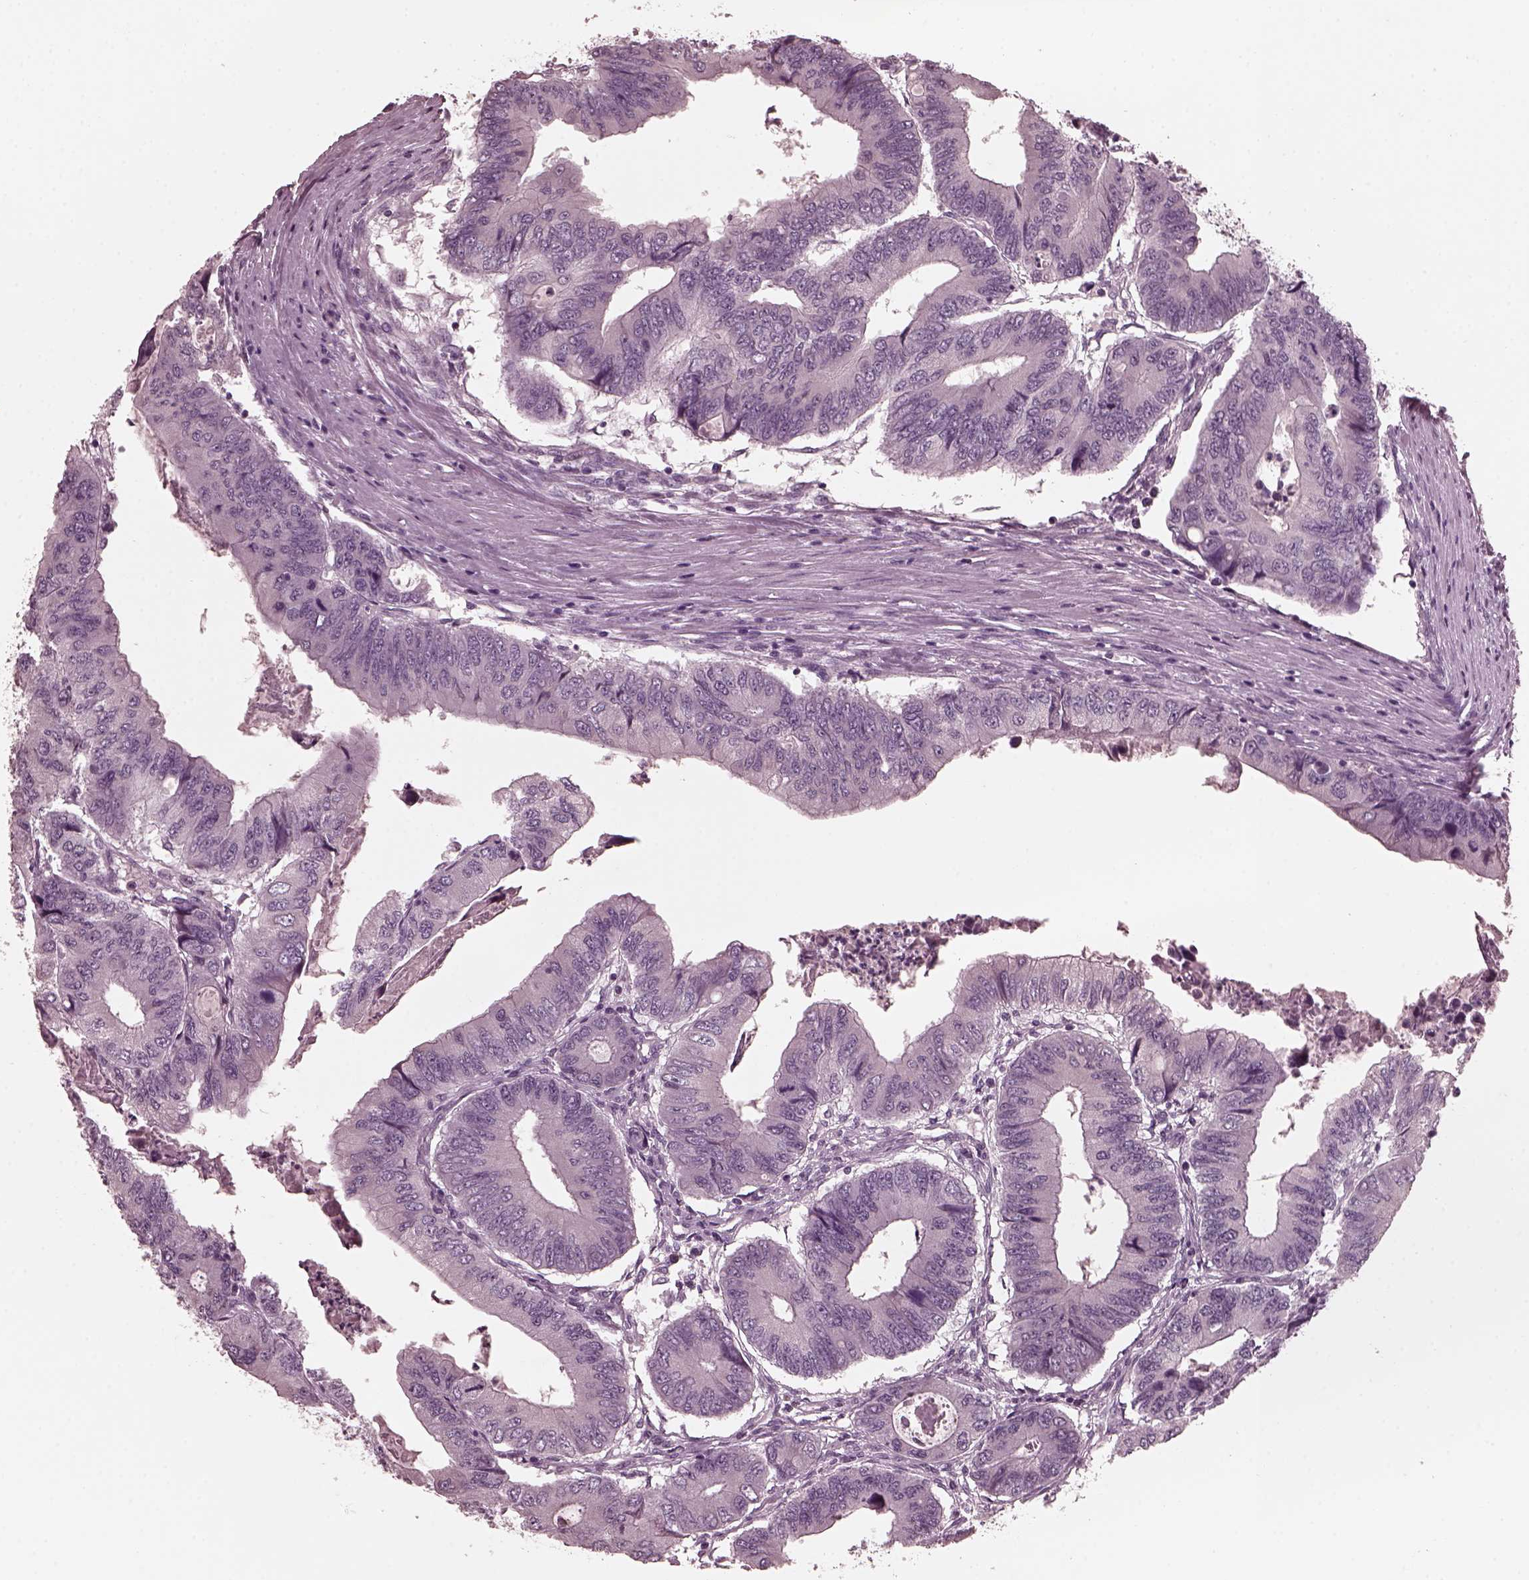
{"staining": {"intensity": "negative", "quantity": "none", "location": "none"}, "tissue": "colorectal cancer", "cell_type": "Tumor cells", "image_type": "cancer", "snomed": [{"axis": "morphology", "description": "Adenocarcinoma, NOS"}, {"axis": "topography", "description": "Colon"}], "caption": "The IHC histopathology image has no significant staining in tumor cells of colorectal cancer tissue.", "gene": "CGA", "patient": {"sex": "male", "age": 53}}